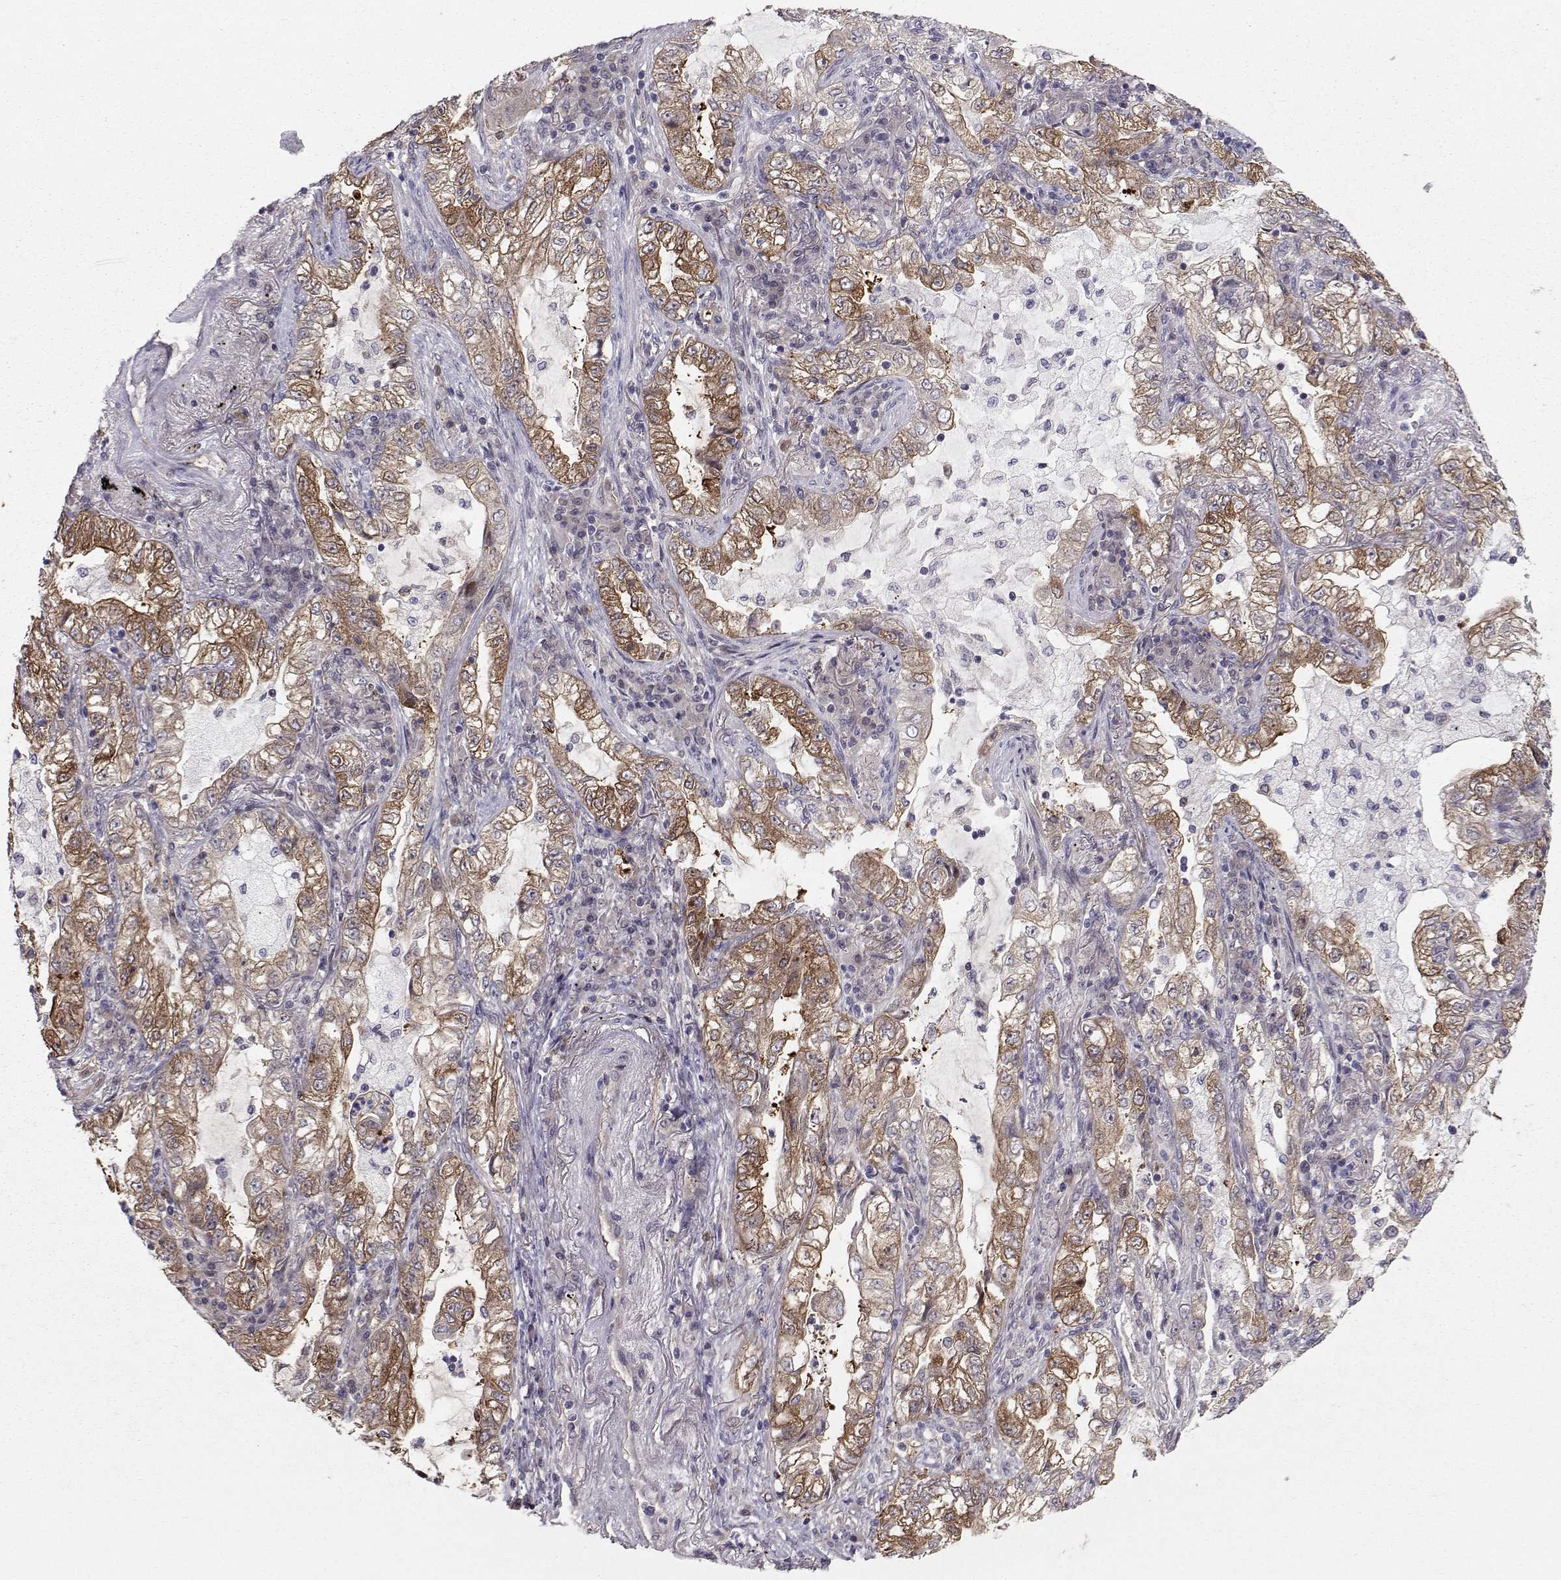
{"staining": {"intensity": "strong", "quantity": "<25%", "location": "cytoplasmic/membranous"}, "tissue": "lung cancer", "cell_type": "Tumor cells", "image_type": "cancer", "snomed": [{"axis": "morphology", "description": "Adenocarcinoma, NOS"}, {"axis": "topography", "description": "Lung"}], "caption": "DAB (3,3'-diaminobenzidine) immunohistochemical staining of lung cancer (adenocarcinoma) displays strong cytoplasmic/membranous protein positivity in approximately <25% of tumor cells.", "gene": "HSP90AB1", "patient": {"sex": "female", "age": 73}}